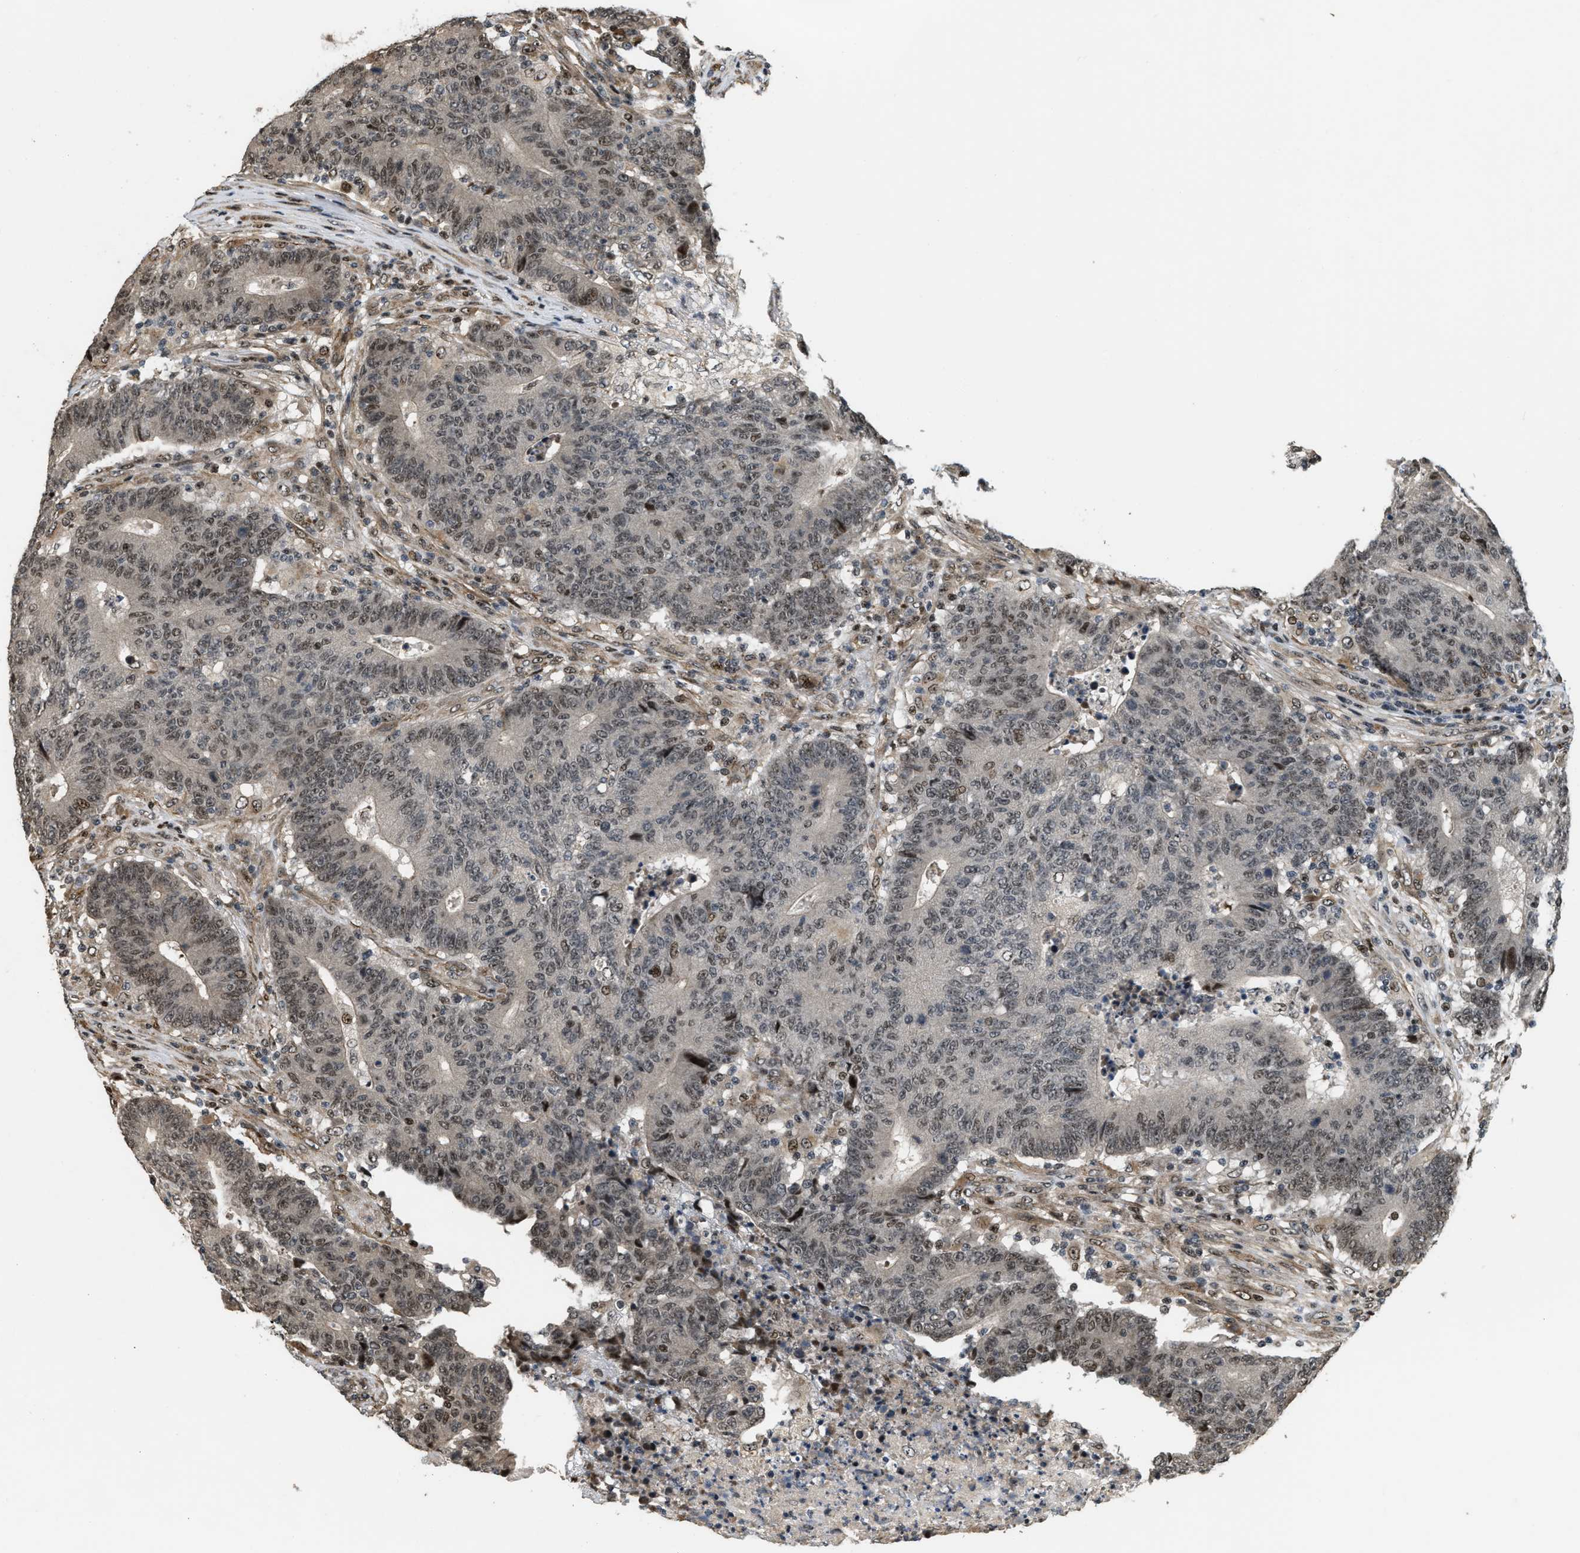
{"staining": {"intensity": "weak", "quantity": "<25%", "location": "nuclear"}, "tissue": "colorectal cancer", "cell_type": "Tumor cells", "image_type": "cancer", "snomed": [{"axis": "morphology", "description": "Normal tissue, NOS"}, {"axis": "morphology", "description": "Adenocarcinoma, NOS"}, {"axis": "topography", "description": "Colon"}], "caption": "The photomicrograph exhibits no staining of tumor cells in colorectal cancer.", "gene": "LTA4H", "patient": {"sex": "female", "age": 75}}